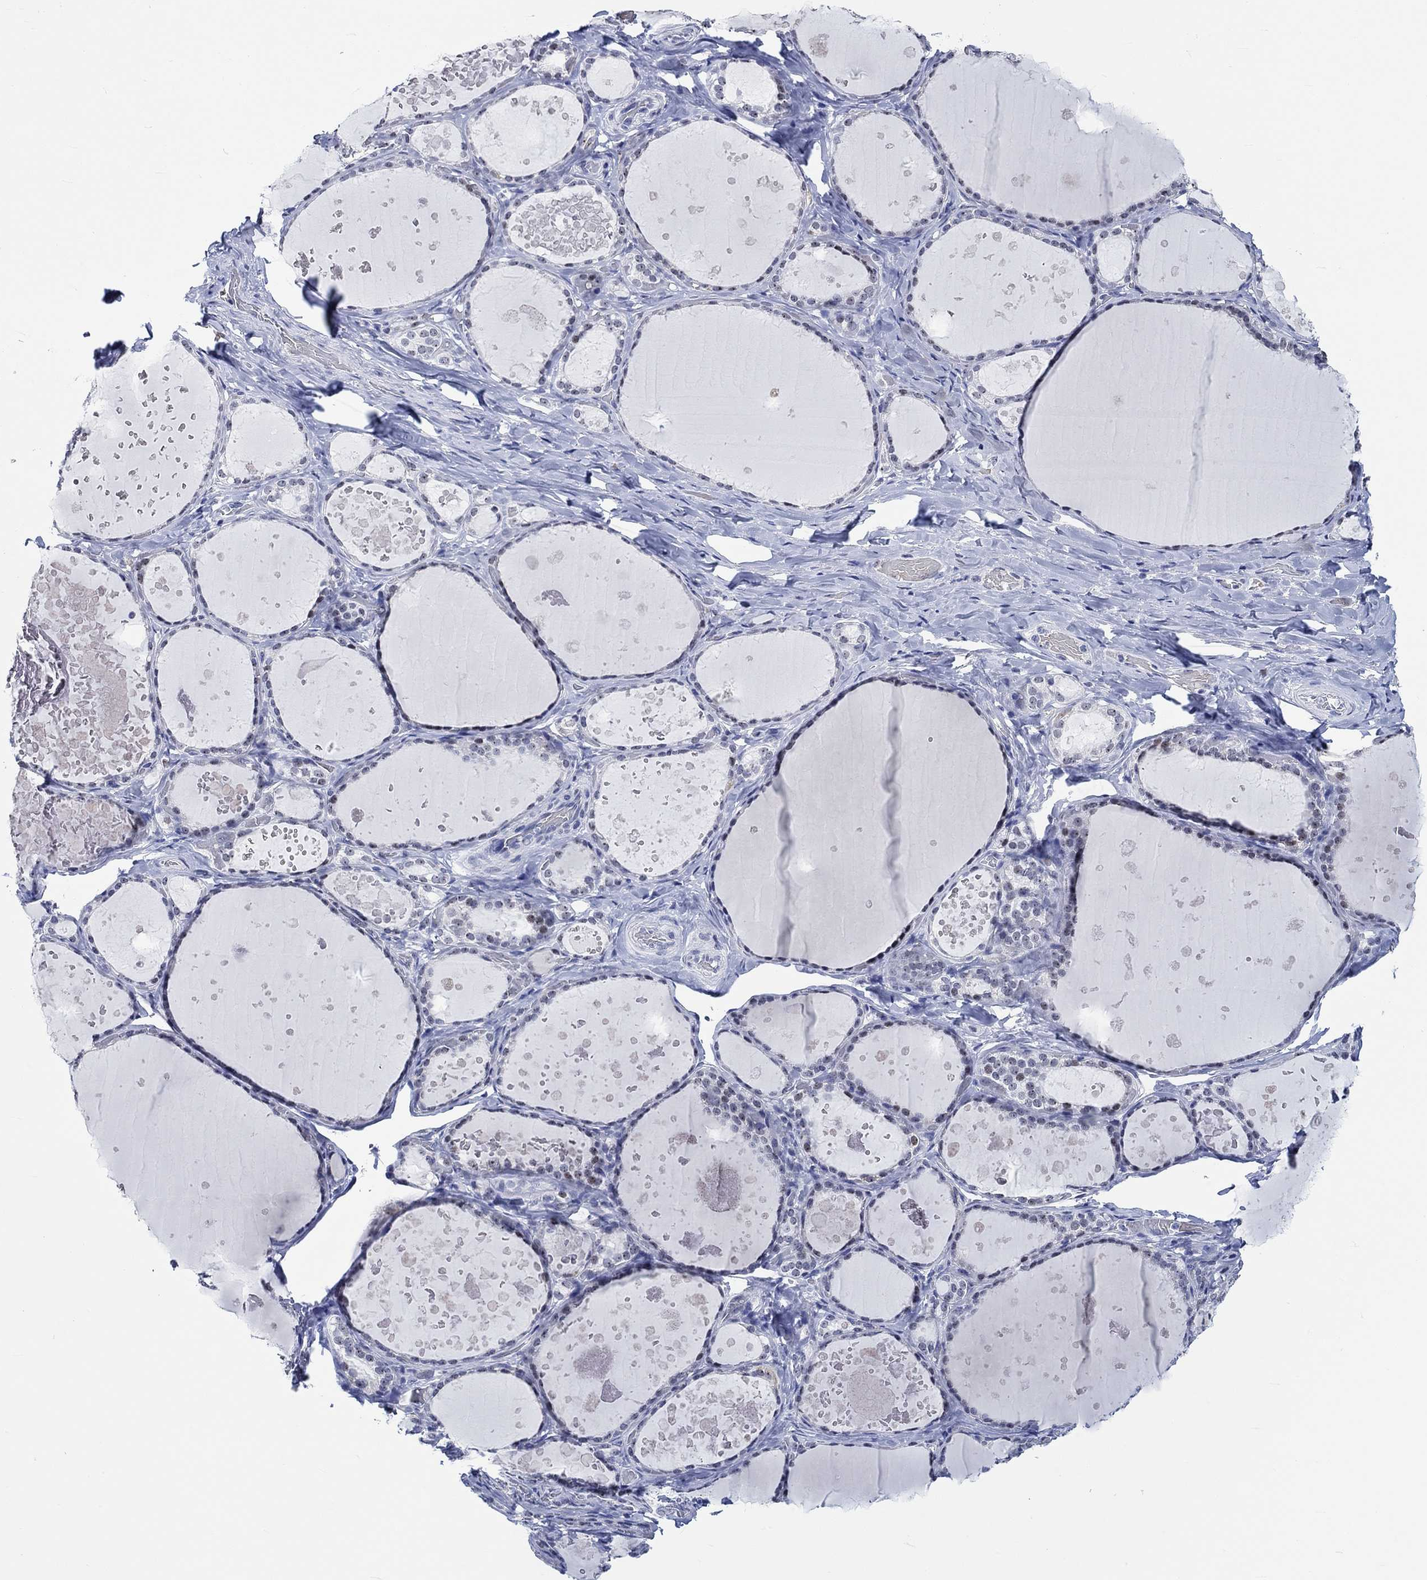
{"staining": {"intensity": "weak", "quantity": "25%-75%", "location": "nuclear"}, "tissue": "thyroid gland", "cell_type": "Glandular cells", "image_type": "normal", "snomed": [{"axis": "morphology", "description": "Normal tissue, NOS"}, {"axis": "topography", "description": "Thyroid gland"}], "caption": "Immunohistochemistry (IHC) photomicrograph of unremarkable thyroid gland: thyroid gland stained using IHC reveals low levels of weak protein expression localized specifically in the nuclear of glandular cells, appearing as a nuclear brown color.", "gene": "ZNF446", "patient": {"sex": "female", "age": 56}}